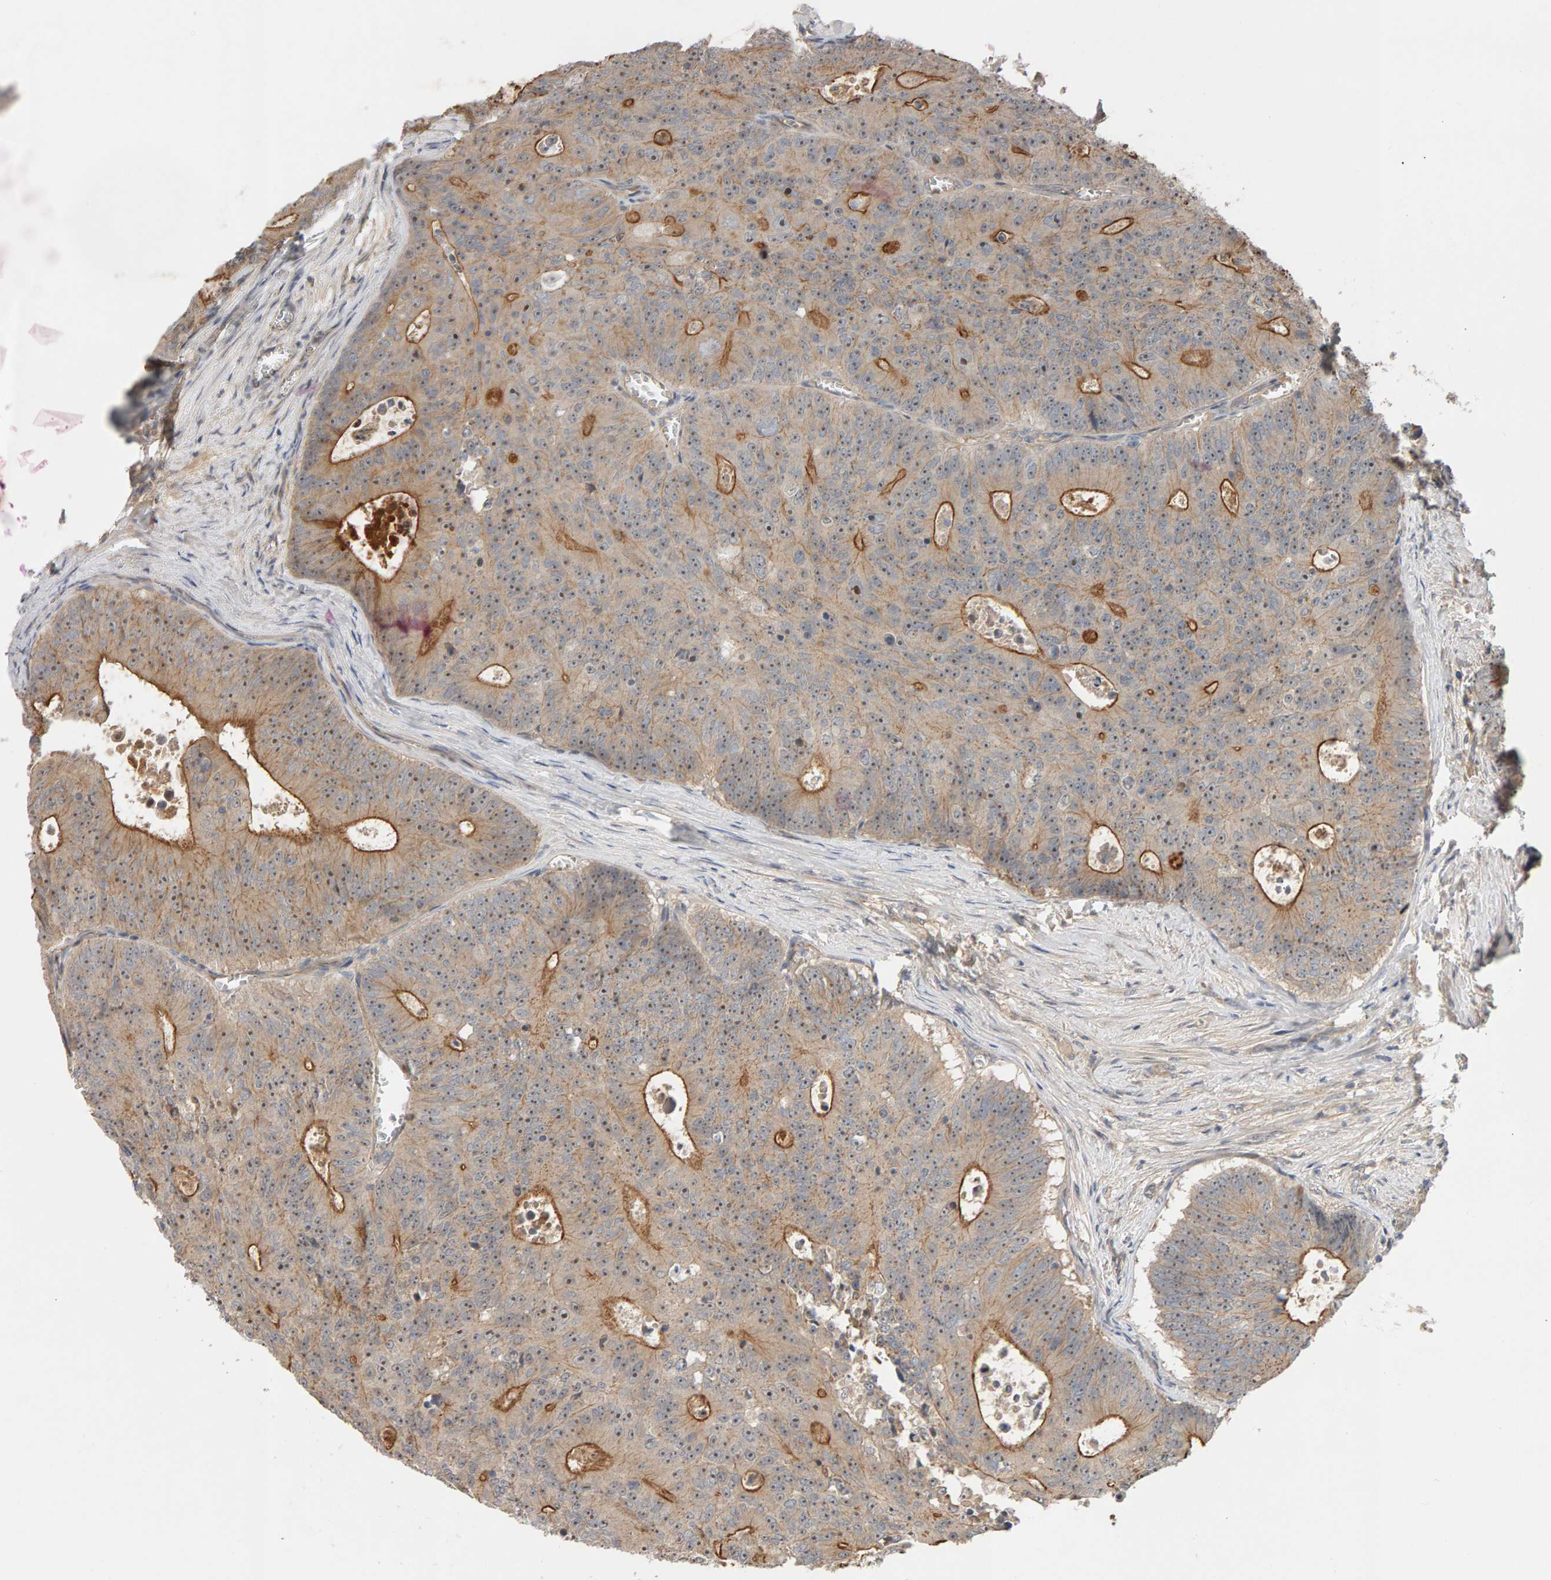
{"staining": {"intensity": "moderate", "quantity": "25%-75%", "location": "cytoplasmic/membranous,nuclear"}, "tissue": "colorectal cancer", "cell_type": "Tumor cells", "image_type": "cancer", "snomed": [{"axis": "morphology", "description": "Adenocarcinoma, NOS"}, {"axis": "topography", "description": "Colon"}], "caption": "This is a photomicrograph of immunohistochemistry staining of colorectal cancer, which shows moderate expression in the cytoplasmic/membranous and nuclear of tumor cells.", "gene": "PPP1R16A", "patient": {"sex": "male", "age": 87}}